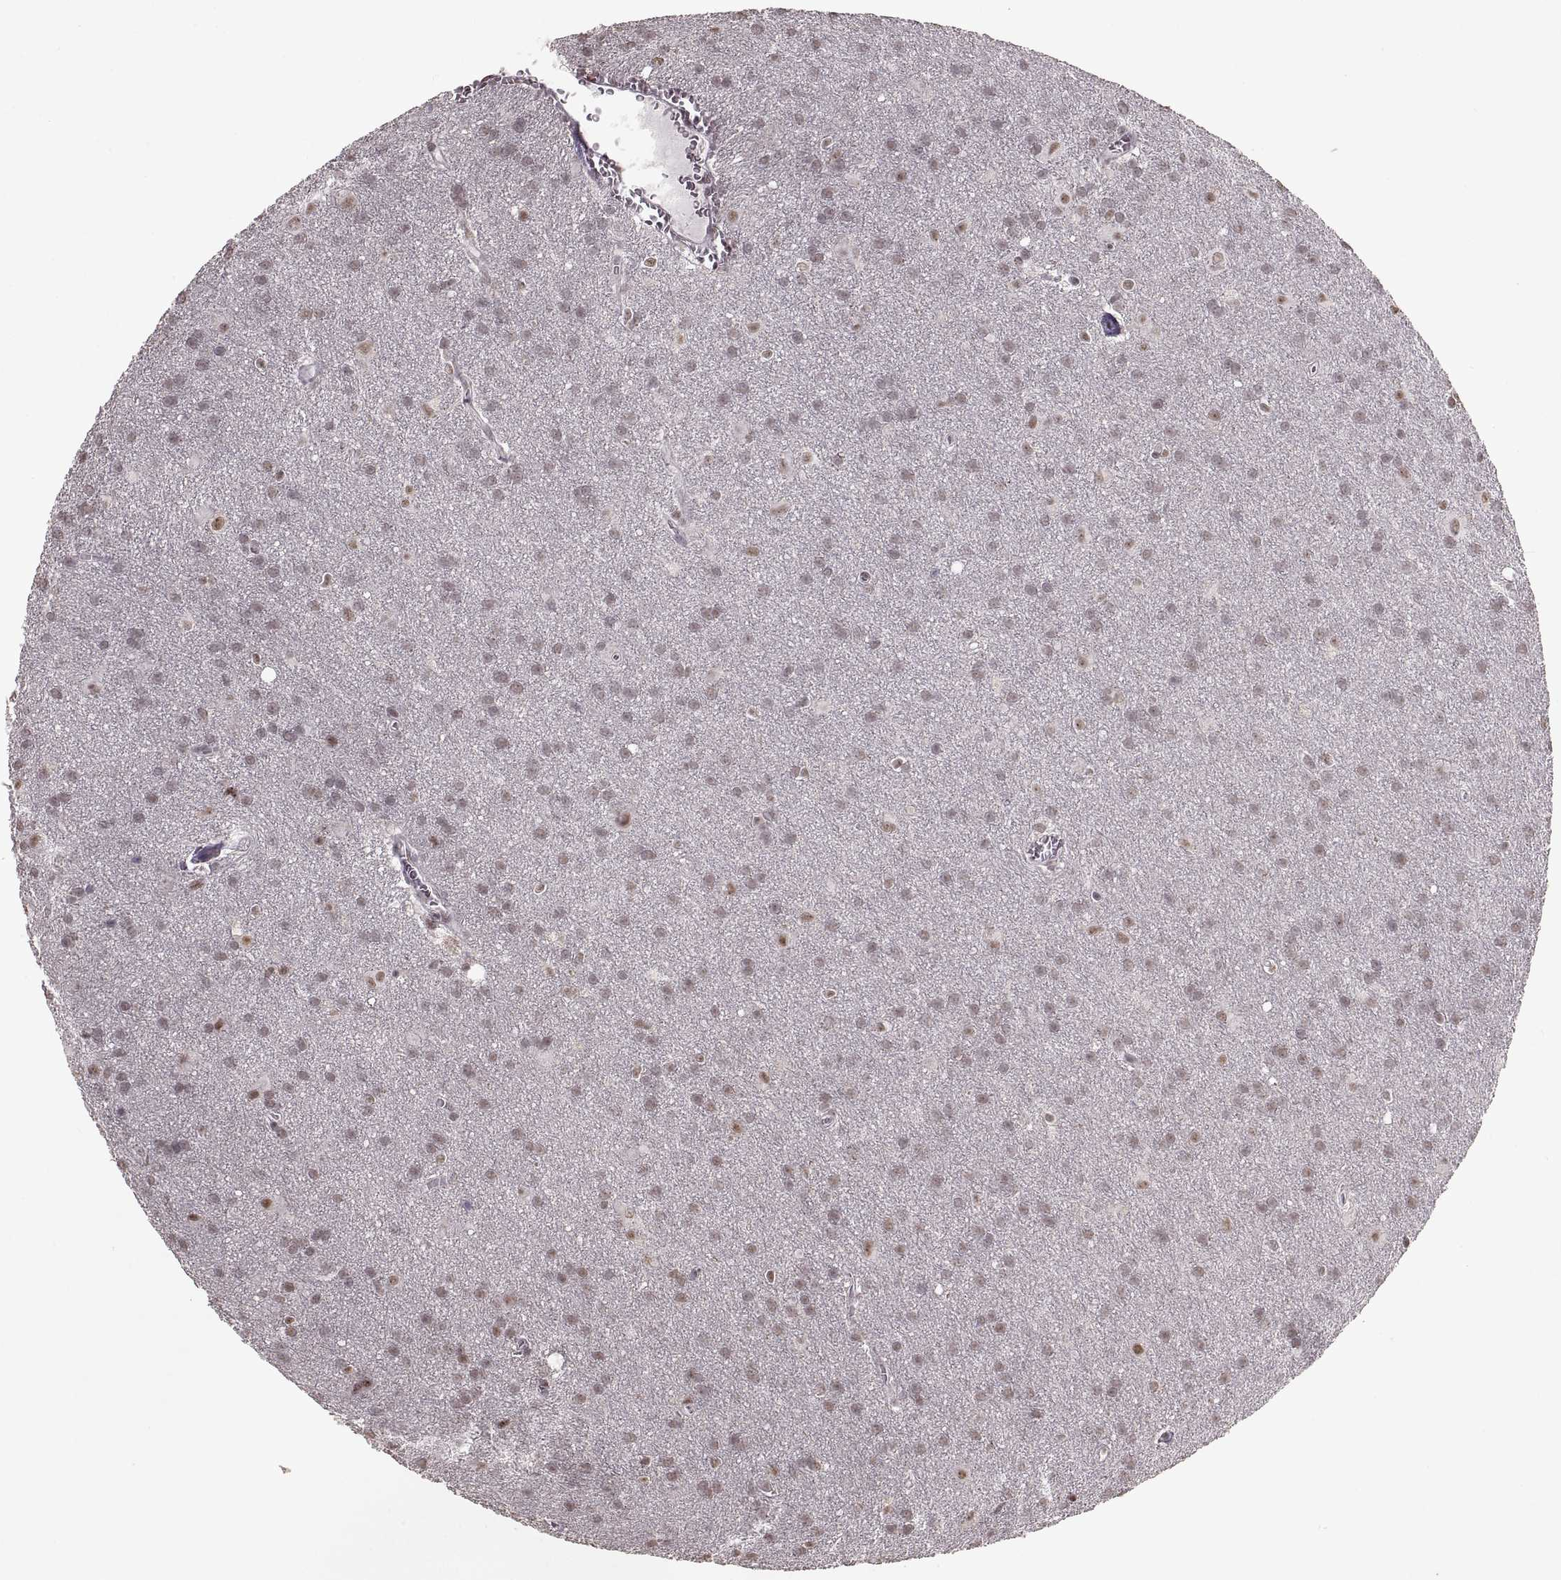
{"staining": {"intensity": "weak", "quantity": "25%-75%", "location": "nuclear"}, "tissue": "glioma", "cell_type": "Tumor cells", "image_type": "cancer", "snomed": [{"axis": "morphology", "description": "Glioma, malignant, Low grade"}, {"axis": "topography", "description": "Brain"}], "caption": "Immunohistochemical staining of glioma displays low levels of weak nuclear protein staining in approximately 25%-75% of tumor cells. Using DAB (brown) and hematoxylin (blue) stains, captured at high magnification using brightfield microscopy.", "gene": "PALS1", "patient": {"sex": "male", "age": 58}}